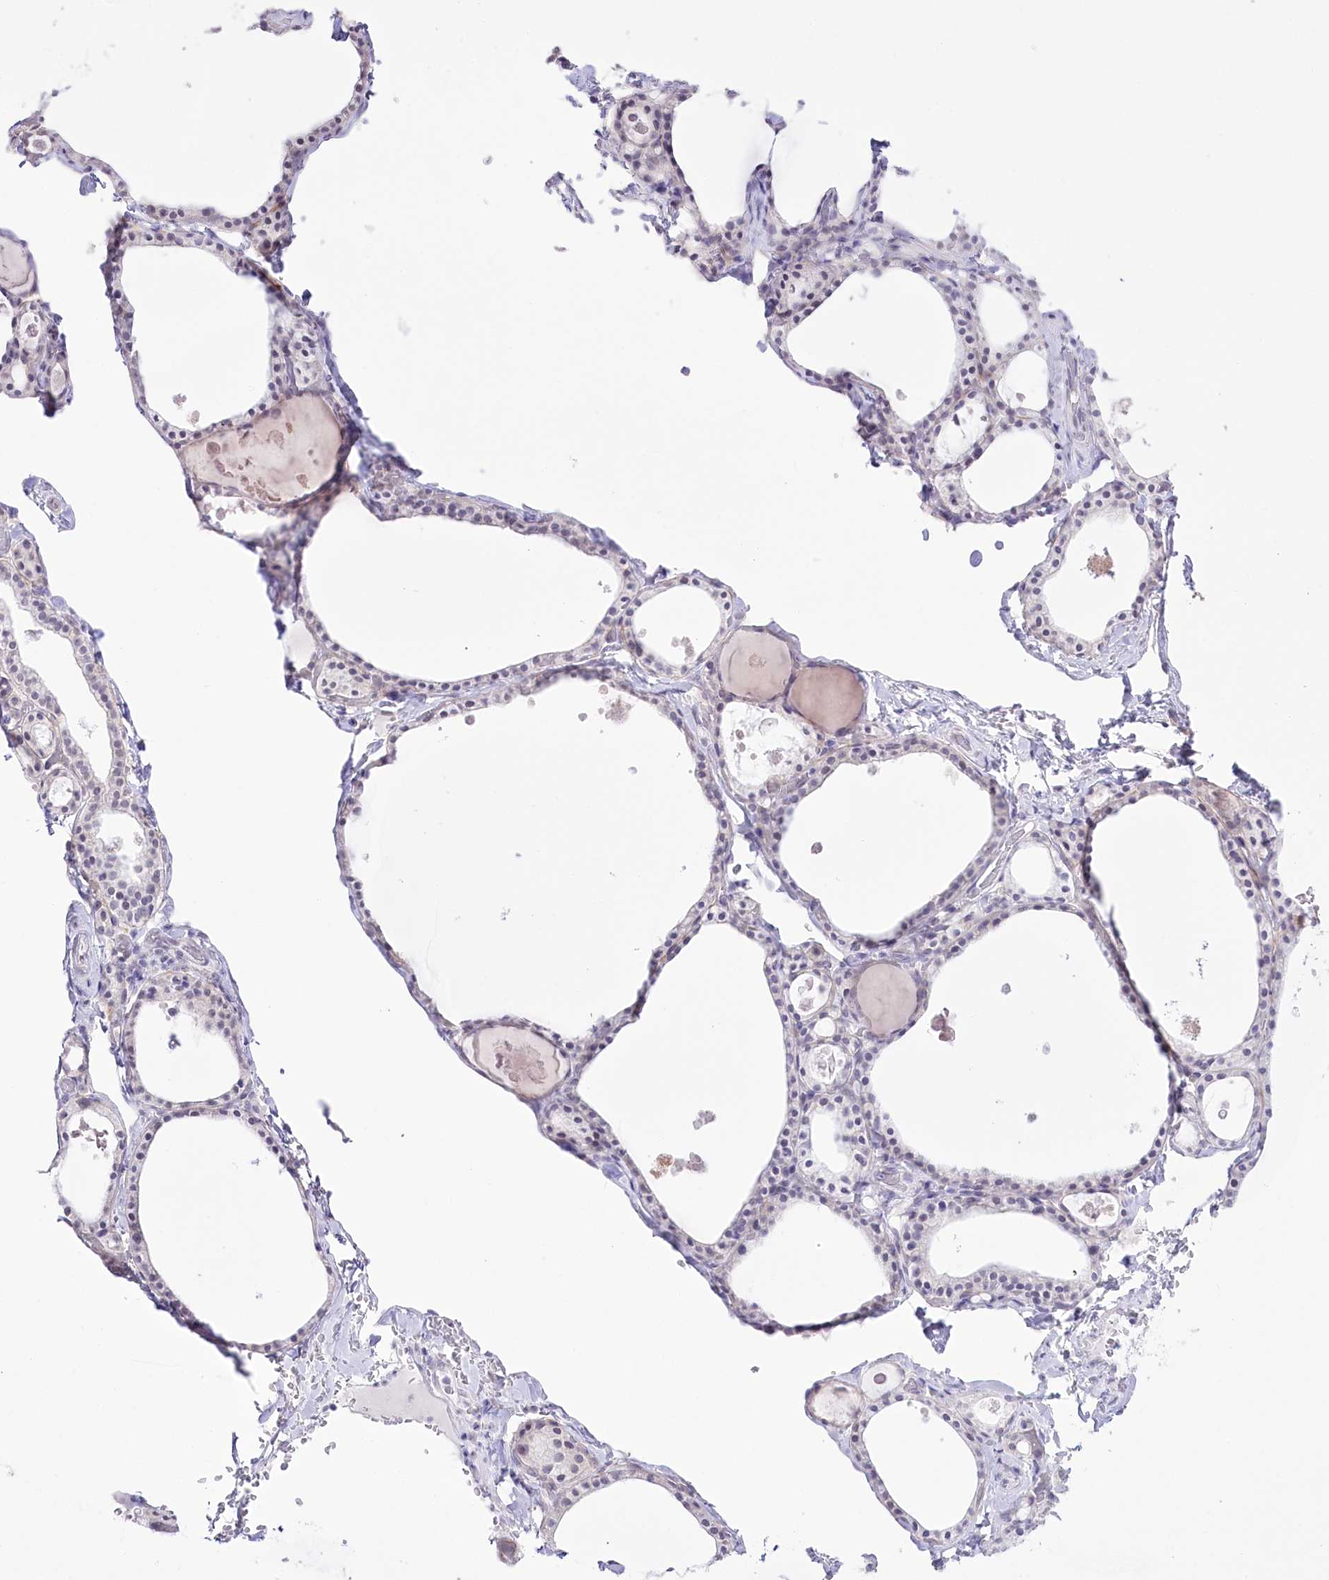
{"staining": {"intensity": "negative", "quantity": "none", "location": "none"}, "tissue": "thyroid gland", "cell_type": "Glandular cells", "image_type": "normal", "snomed": [{"axis": "morphology", "description": "Normal tissue, NOS"}, {"axis": "topography", "description": "Thyroid gland"}], "caption": "Glandular cells are negative for protein expression in unremarkable human thyroid gland. (Stains: DAB (3,3'-diaminobenzidine) immunohistochemistry with hematoxylin counter stain, Microscopy: brightfield microscopy at high magnification).", "gene": "SLC39A10", "patient": {"sex": "male", "age": 56}}